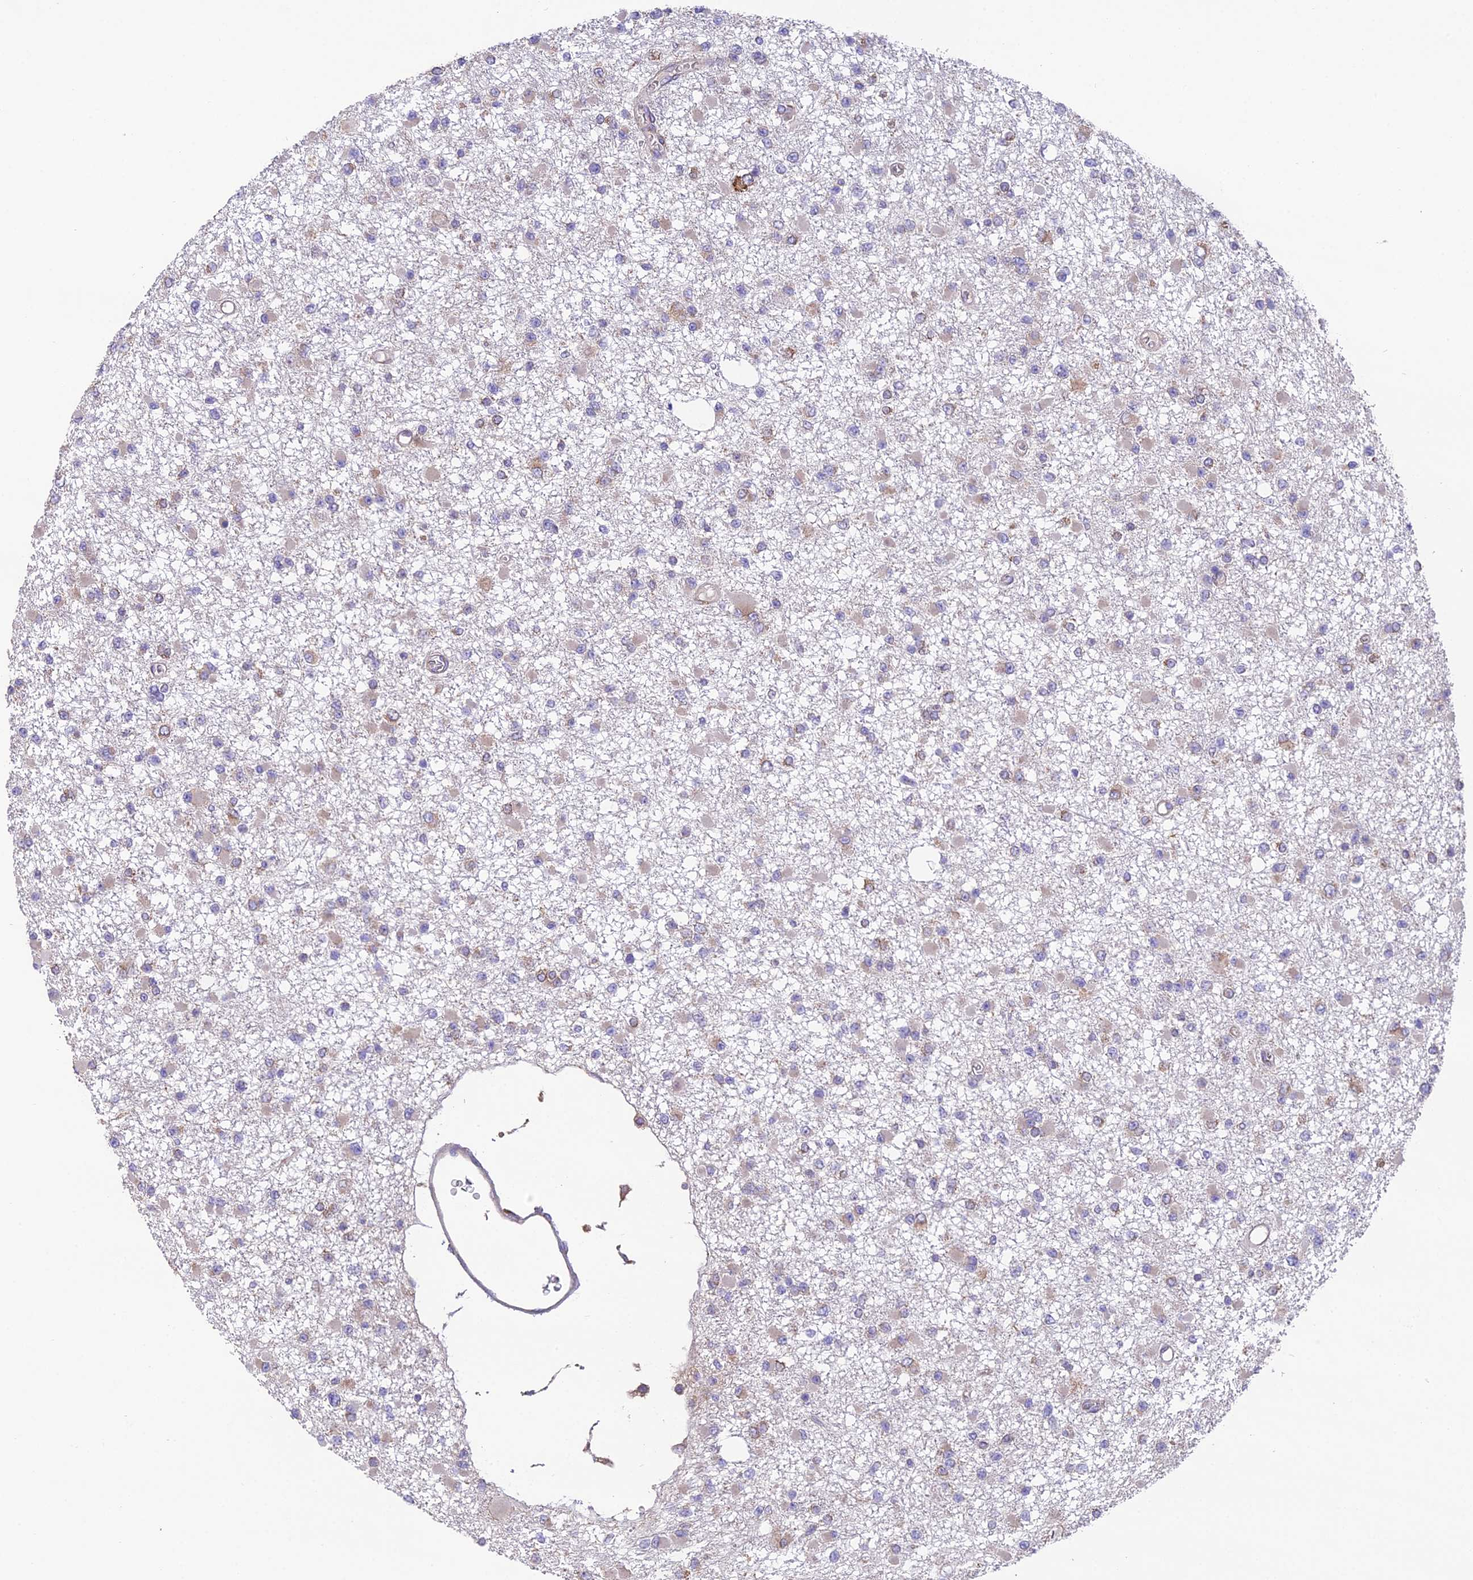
{"staining": {"intensity": "moderate", "quantity": "<25%", "location": "cytoplasmic/membranous"}, "tissue": "glioma", "cell_type": "Tumor cells", "image_type": "cancer", "snomed": [{"axis": "morphology", "description": "Glioma, malignant, Low grade"}, {"axis": "topography", "description": "Brain"}], "caption": "The immunohistochemical stain shows moderate cytoplasmic/membranous staining in tumor cells of glioma tissue.", "gene": "BLOC1S4", "patient": {"sex": "female", "age": 22}}